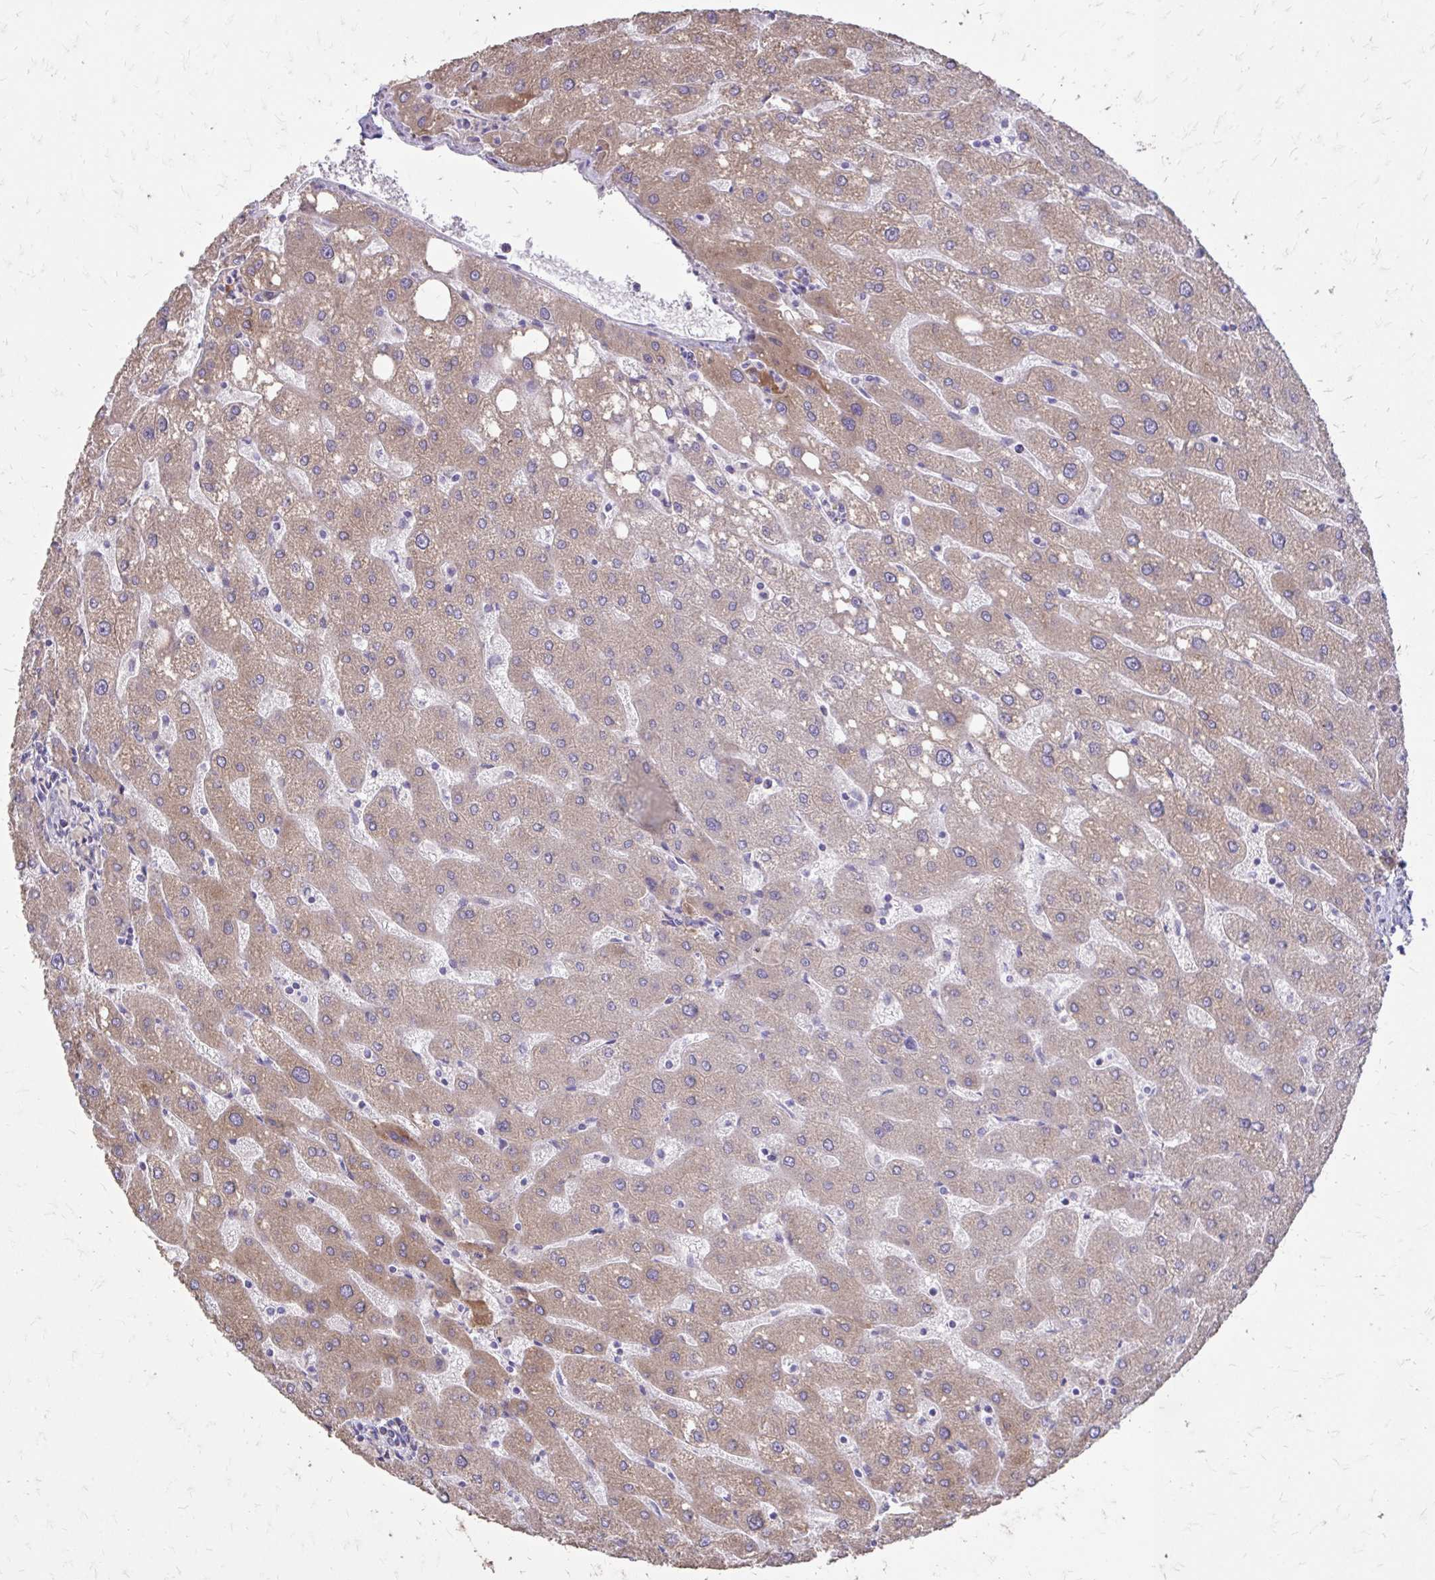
{"staining": {"intensity": "negative", "quantity": "none", "location": "none"}, "tissue": "liver", "cell_type": "Cholangiocytes", "image_type": "normal", "snomed": [{"axis": "morphology", "description": "Normal tissue, NOS"}, {"axis": "topography", "description": "Liver"}], "caption": "Protein analysis of benign liver exhibits no significant expression in cholangiocytes.", "gene": "MYORG", "patient": {"sex": "male", "age": 67}}